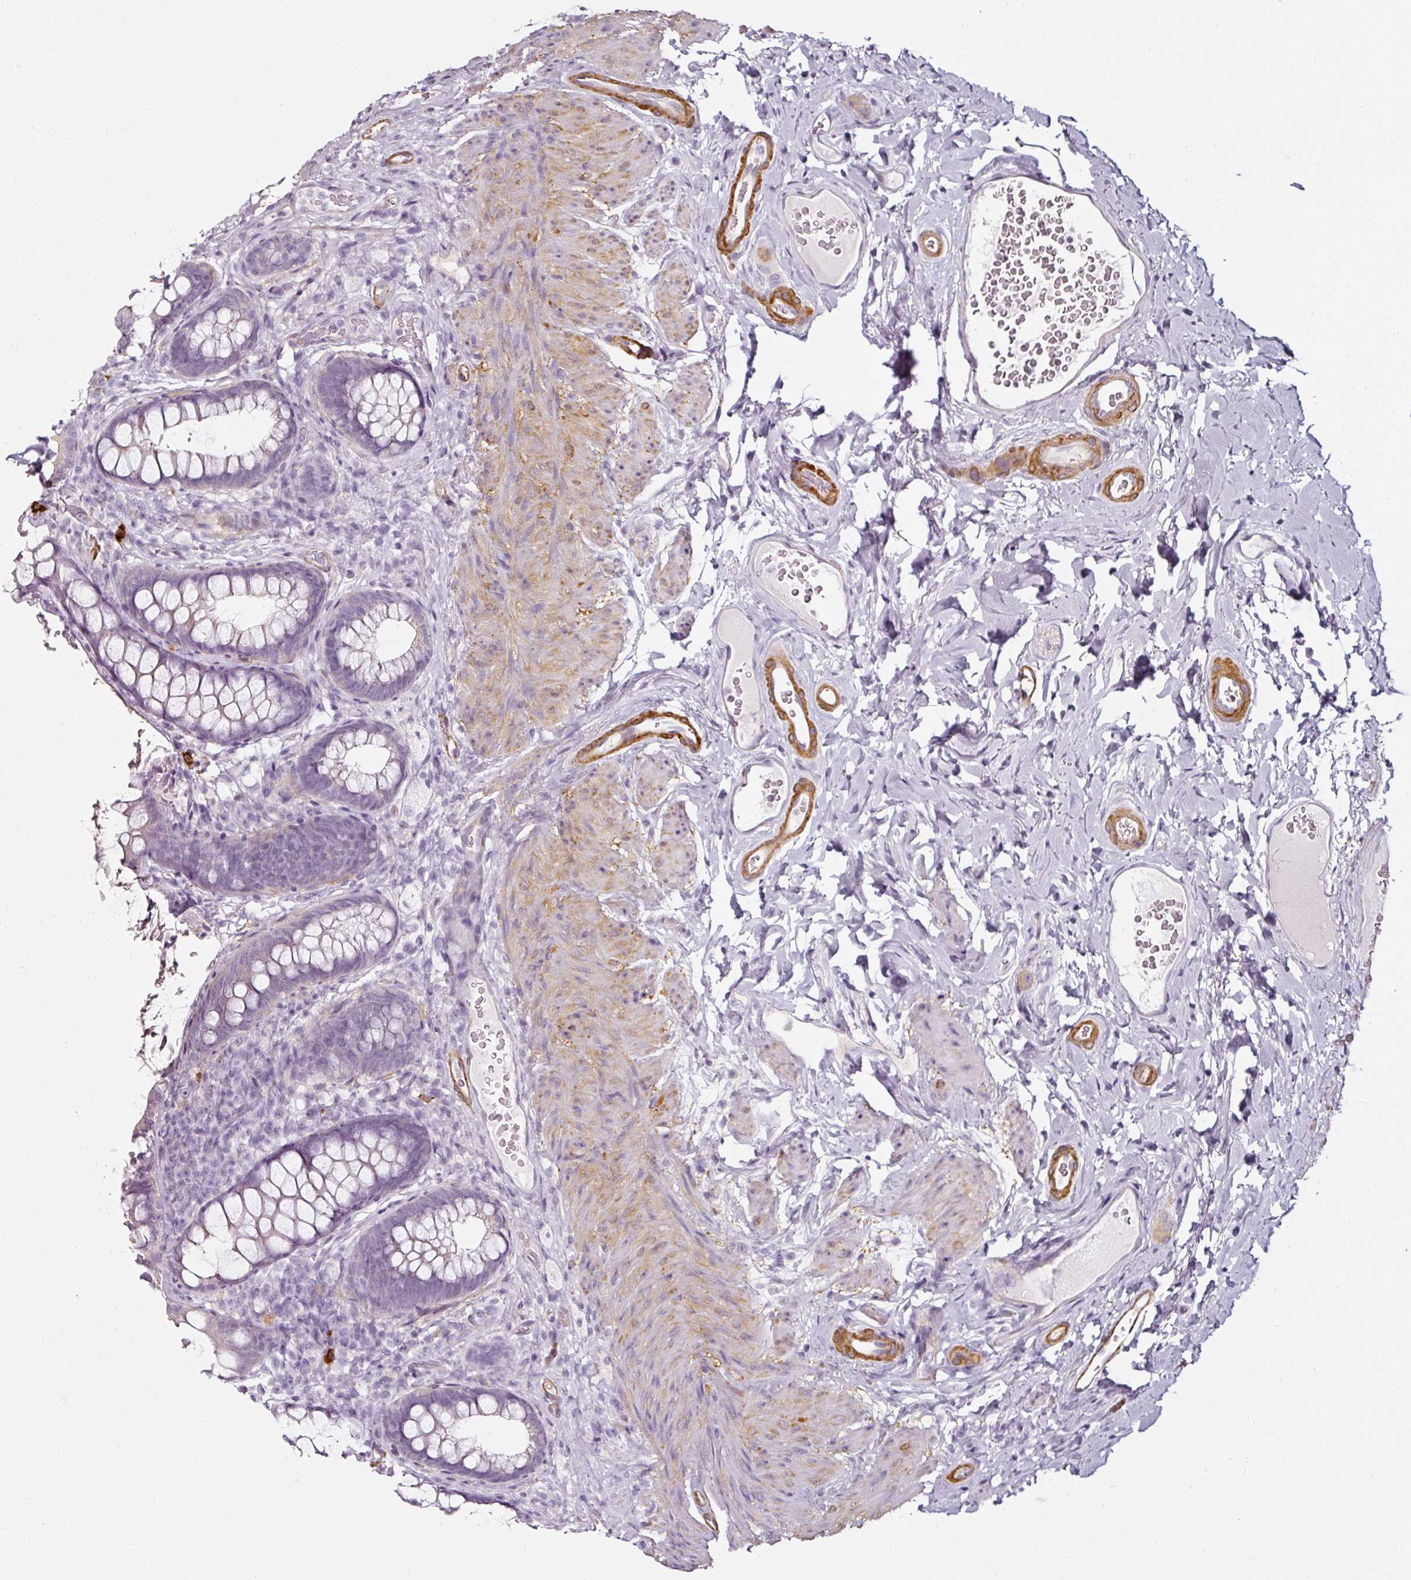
{"staining": {"intensity": "negative", "quantity": "none", "location": "none"}, "tissue": "rectum", "cell_type": "Glandular cells", "image_type": "normal", "snomed": [{"axis": "morphology", "description": "Normal tissue, NOS"}, {"axis": "topography", "description": "Rectum"}, {"axis": "topography", "description": "Peripheral nerve tissue"}], "caption": "Glandular cells are negative for protein expression in unremarkable human rectum. (DAB (3,3'-diaminobenzidine) immunohistochemistry (IHC) visualized using brightfield microscopy, high magnification).", "gene": "CAP2", "patient": {"sex": "female", "age": 69}}